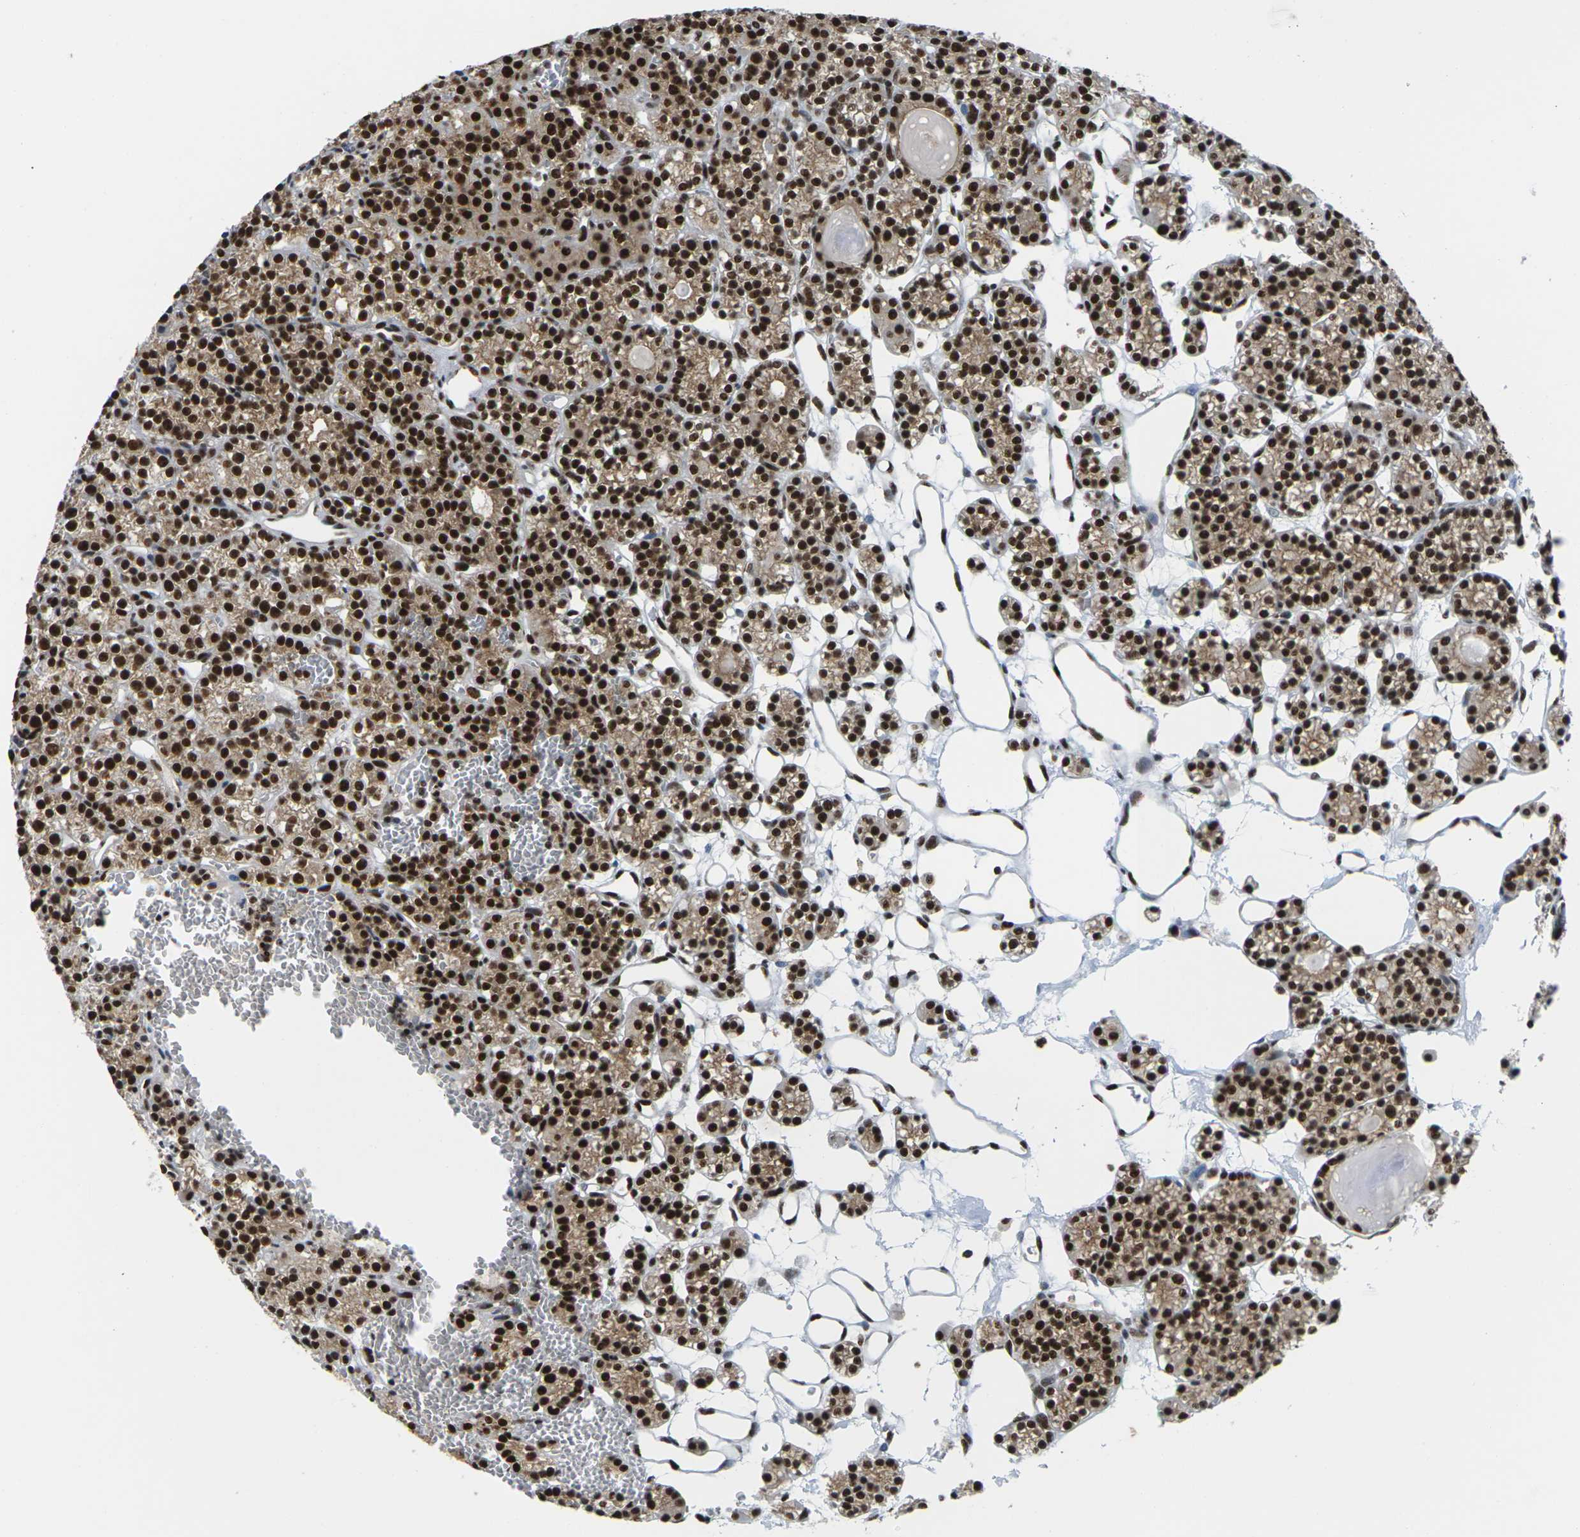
{"staining": {"intensity": "strong", "quantity": ">75%", "location": "cytoplasmic/membranous,nuclear"}, "tissue": "parathyroid gland", "cell_type": "Glandular cells", "image_type": "normal", "snomed": [{"axis": "morphology", "description": "Normal tissue, NOS"}, {"axis": "topography", "description": "Parathyroid gland"}], "caption": "An IHC micrograph of normal tissue is shown. Protein staining in brown highlights strong cytoplasmic/membranous,nuclear positivity in parathyroid gland within glandular cells.", "gene": "MAGOH", "patient": {"sex": "female", "age": 64}}